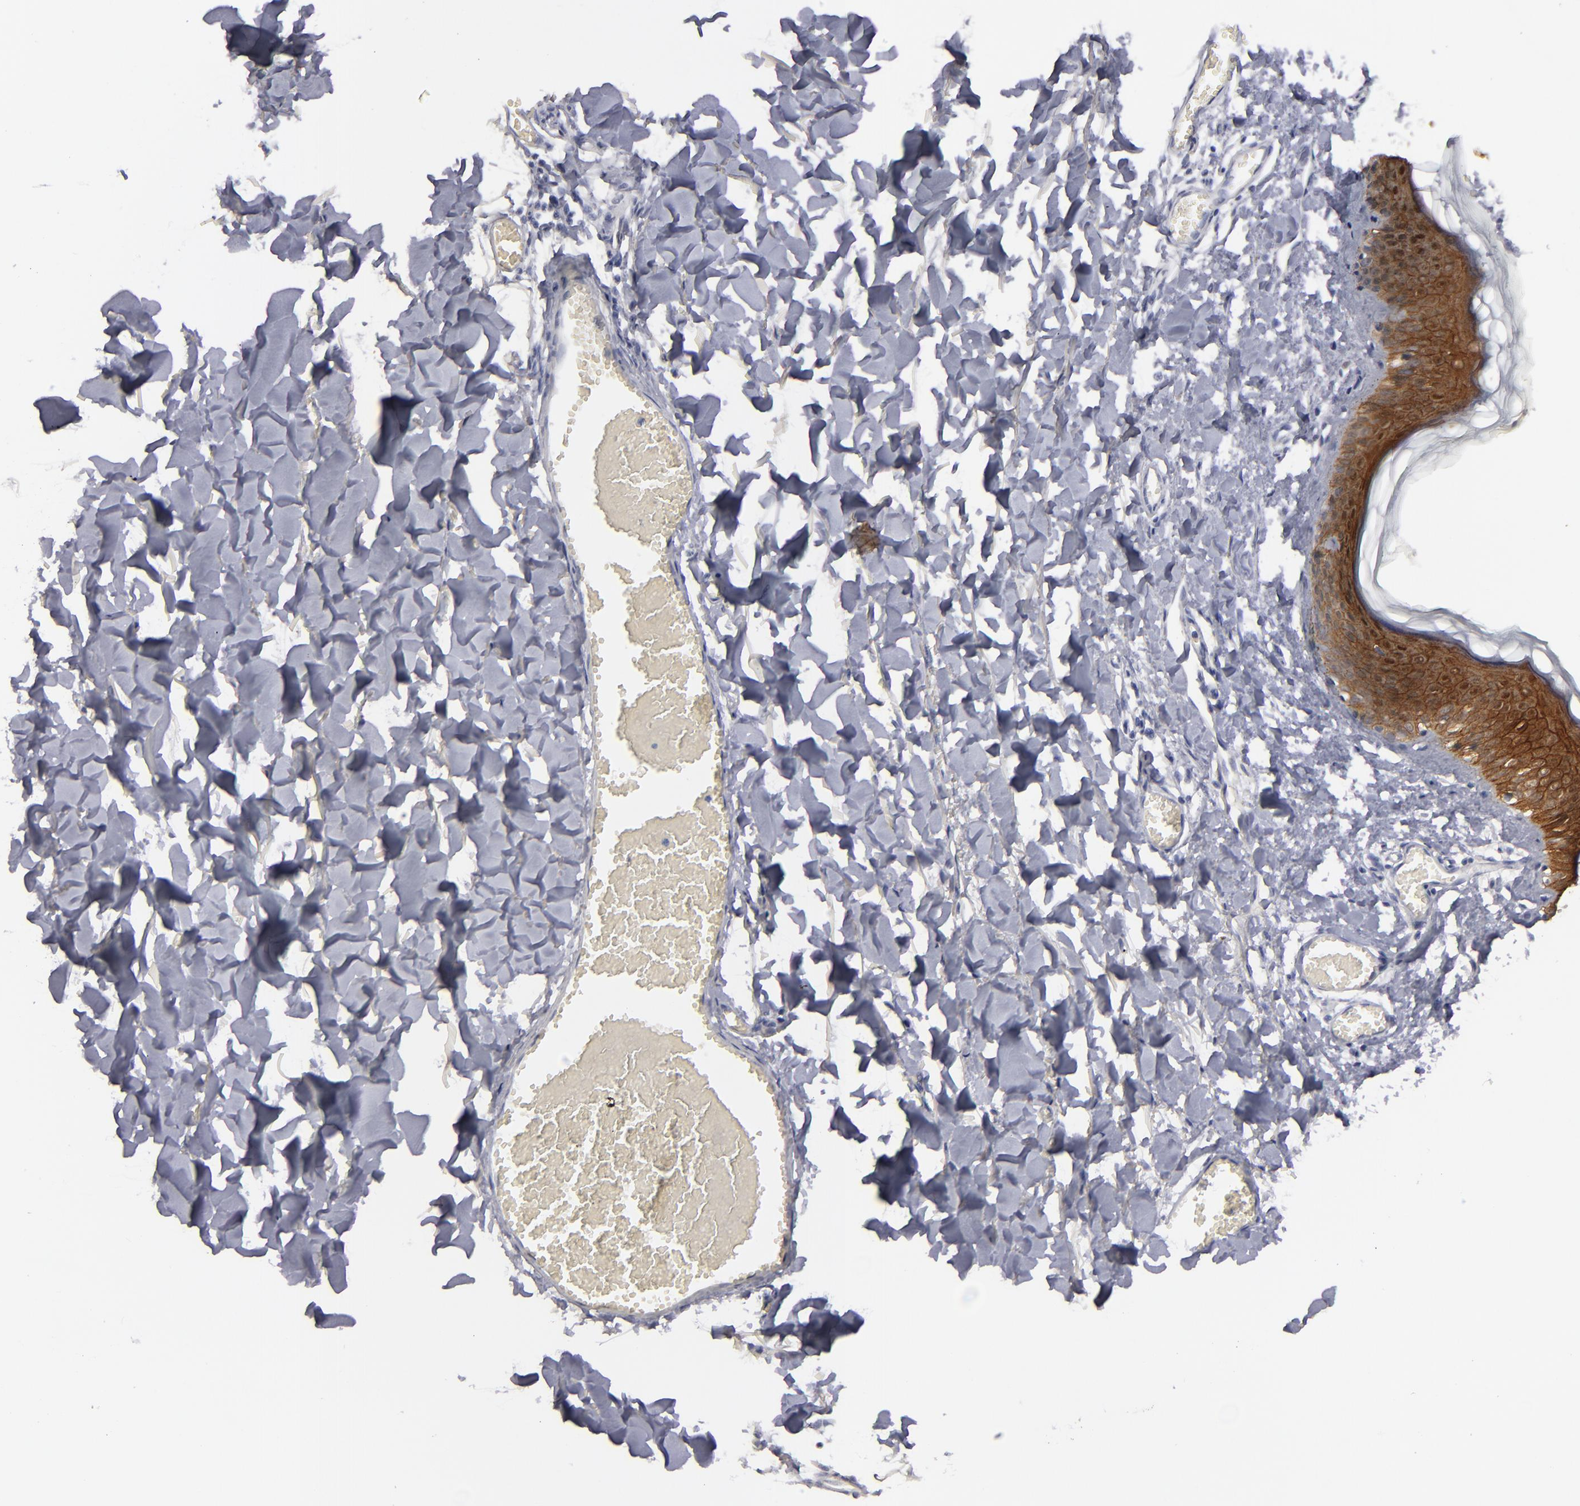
{"staining": {"intensity": "negative", "quantity": "none", "location": "none"}, "tissue": "skin", "cell_type": "Fibroblasts", "image_type": "normal", "snomed": [{"axis": "morphology", "description": "Normal tissue, NOS"}, {"axis": "morphology", "description": "Sarcoma, NOS"}, {"axis": "topography", "description": "Skin"}, {"axis": "topography", "description": "Soft tissue"}], "caption": "Immunohistochemical staining of normal skin displays no significant expression in fibroblasts. (Stains: DAB immunohistochemistry with hematoxylin counter stain, Microscopy: brightfield microscopy at high magnification).", "gene": "JUP", "patient": {"sex": "female", "age": 51}}